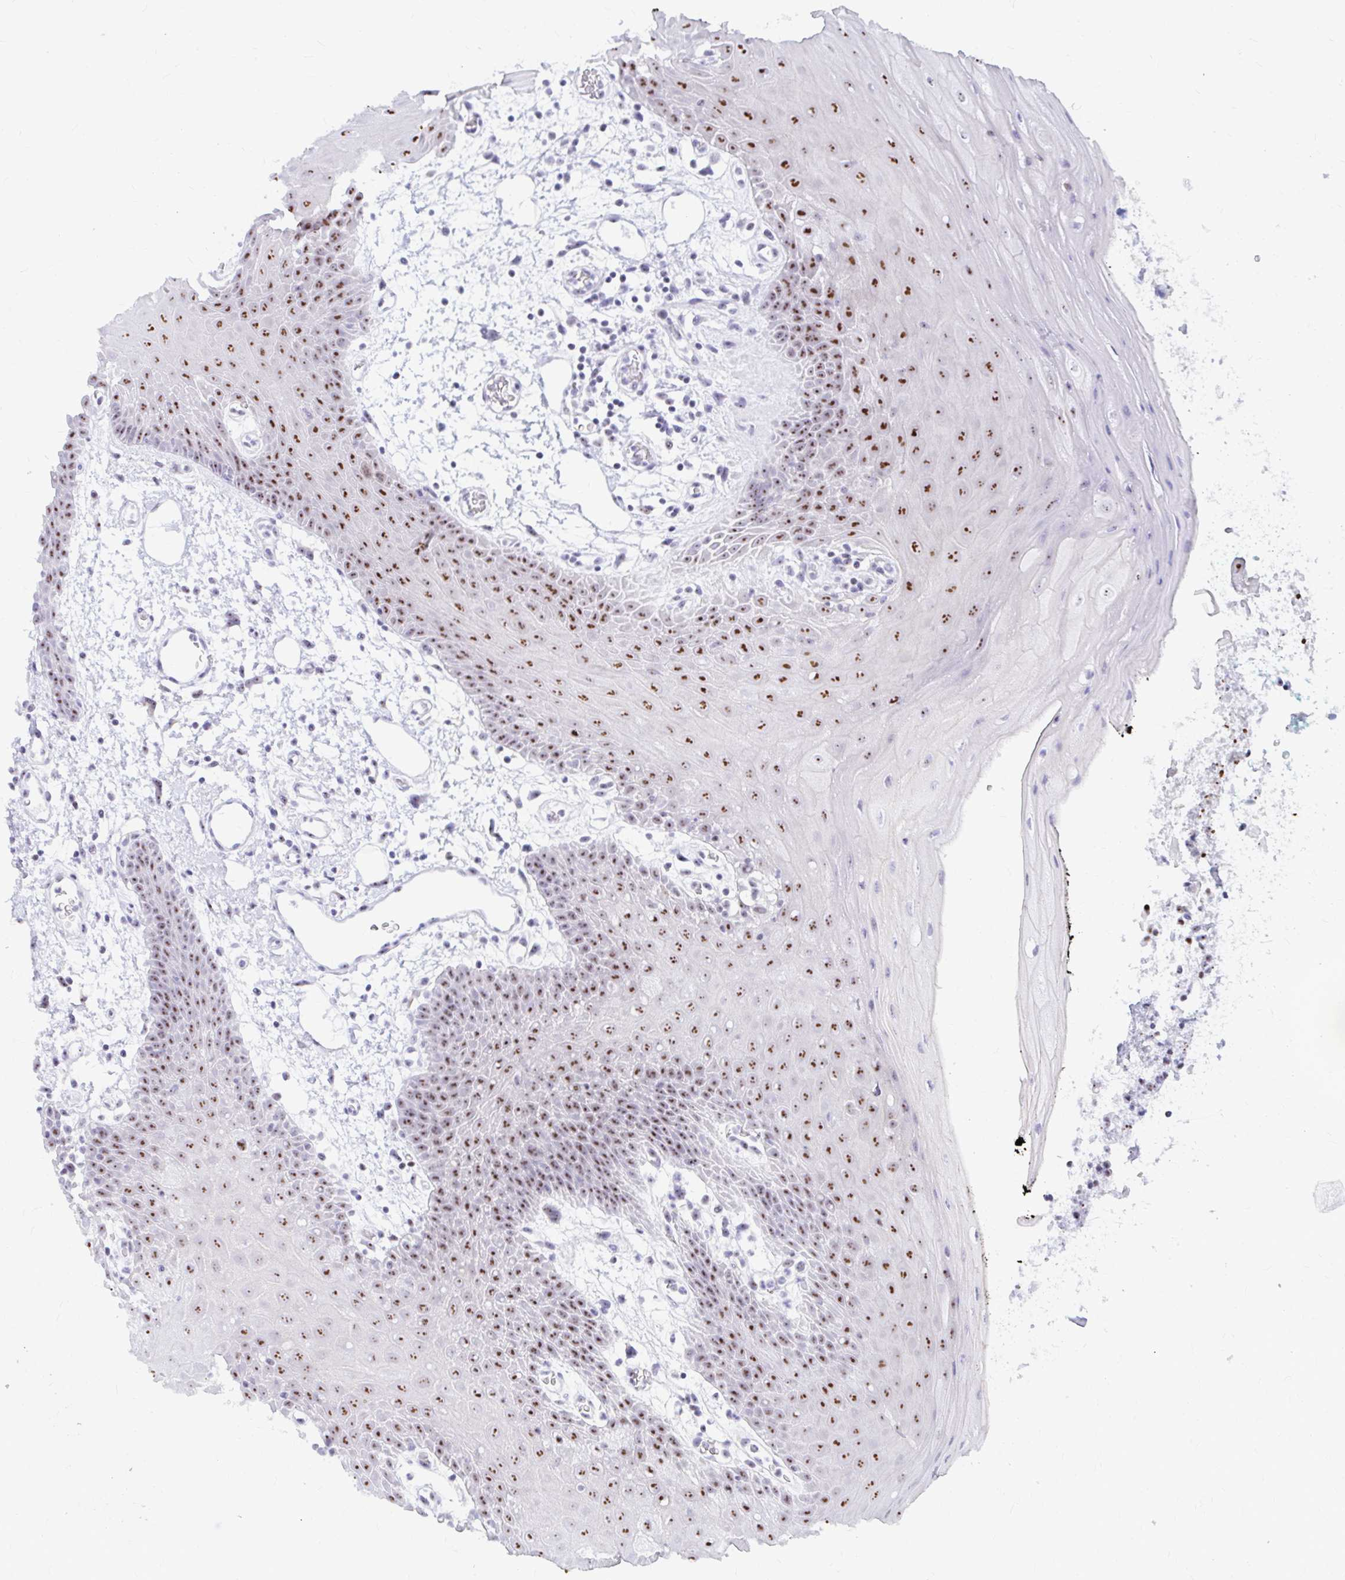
{"staining": {"intensity": "moderate", "quantity": ">75%", "location": "nuclear"}, "tissue": "oral mucosa", "cell_type": "Squamous epithelial cells", "image_type": "normal", "snomed": [{"axis": "morphology", "description": "Normal tissue, NOS"}, {"axis": "topography", "description": "Oral tissue"}], "caption": "Brown immunohistochemical staining in benign oral mucosa exhibits moderate nuclear expression in about >75% of squamous epithelial cells.", "gene": "FTSJ3", "patient": {"sex": "female", "age": 59}}